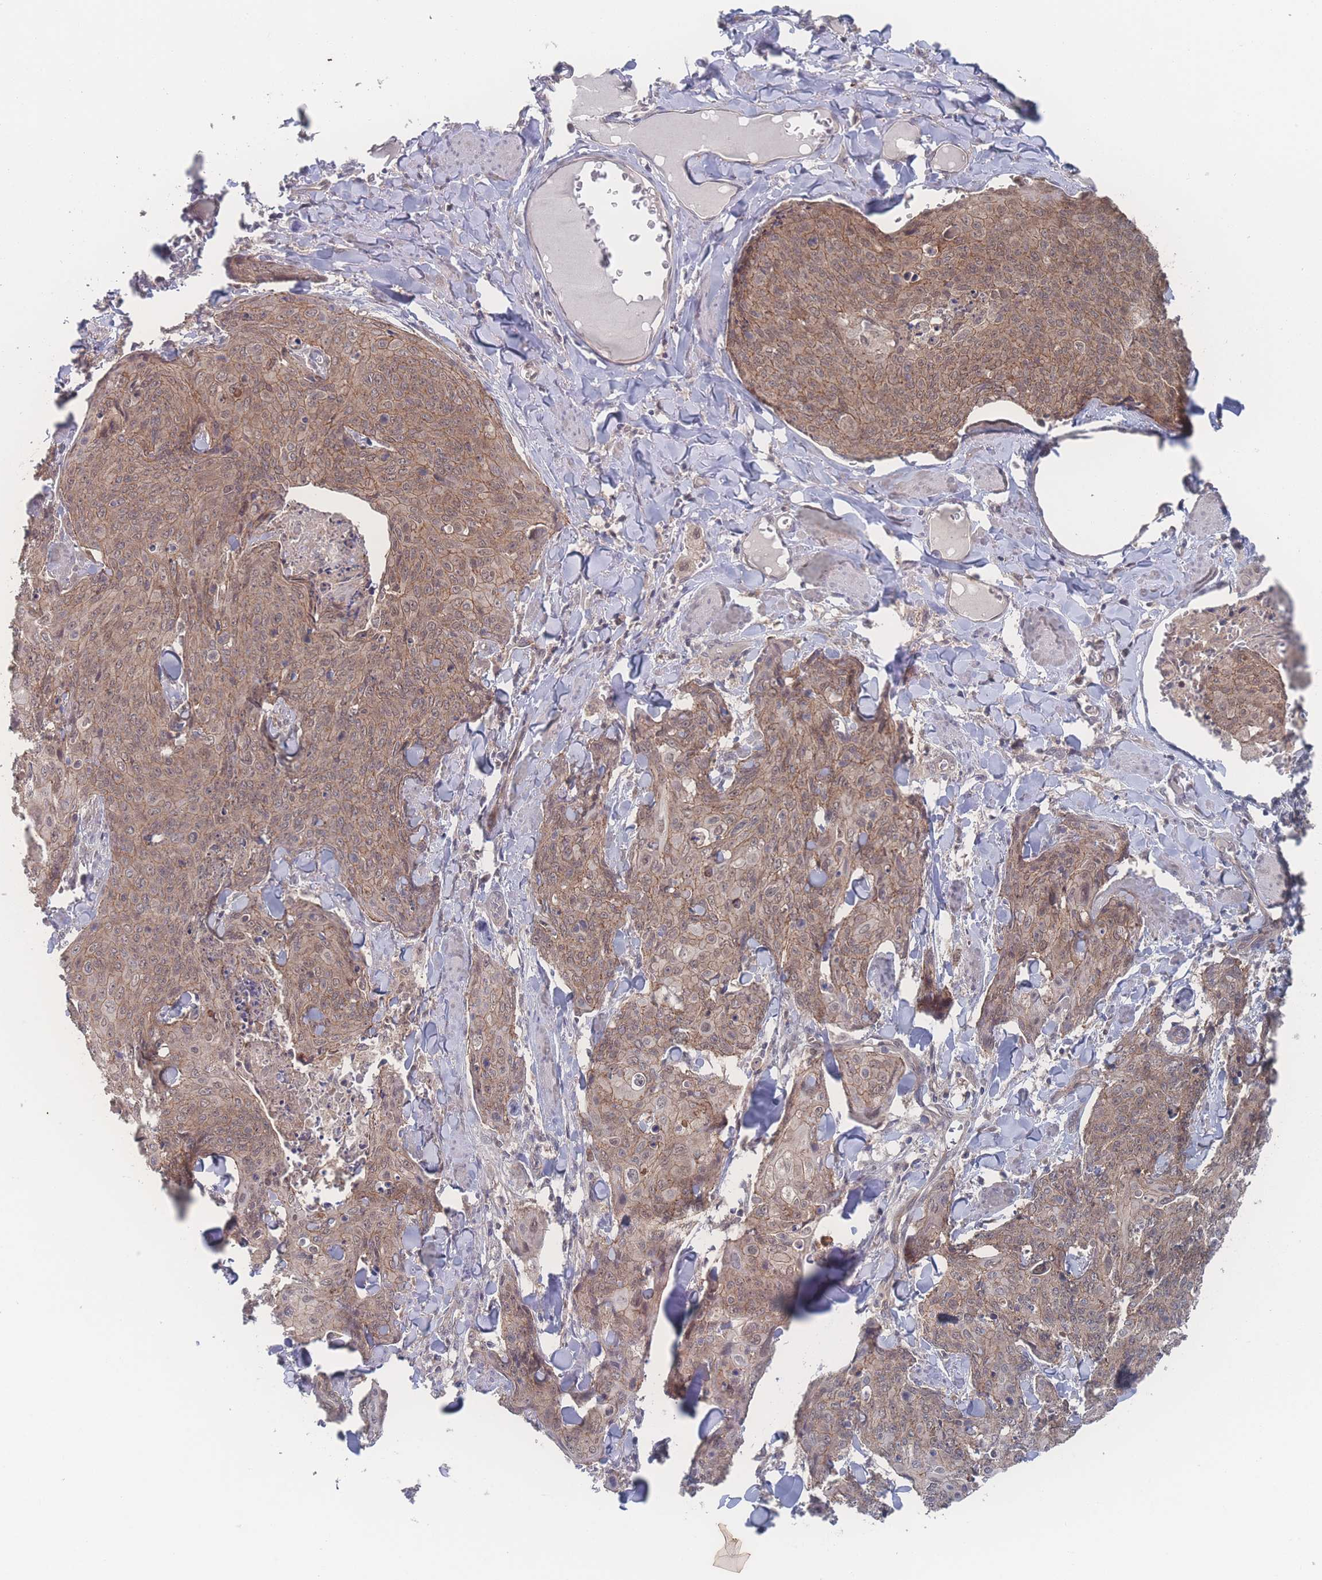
{"staining": {"intensity": "moderate", "quantity": ">75%", "location": "cytoplasmic/membranous,nuclear"}, "tissue": "skin cancer", "cell_type": "Tumor cells", "image_type": "cancer", "snomed": [{"axis": "morphology", "description": "Squamous cell carcinoma, NOS"}, {"axis": "topography", "description": "Skin"}, {"axis": "topography", "description": "Vulva"}], "caption": "IHC (DAB) staining of human skin cancer (squamous cell carcinoma) displays moderate cytoplasmic/membranous and nuclear protein staining in approximately >75% of tumor cells. Using DAB (3,3'-diaminobenzidine) (brown) and hematoxylin (blue) stains, captured at high magnification using brightfield microscopy.", "gene": "NBEAL1", "patient": {"sex": "female", "age": 85}}